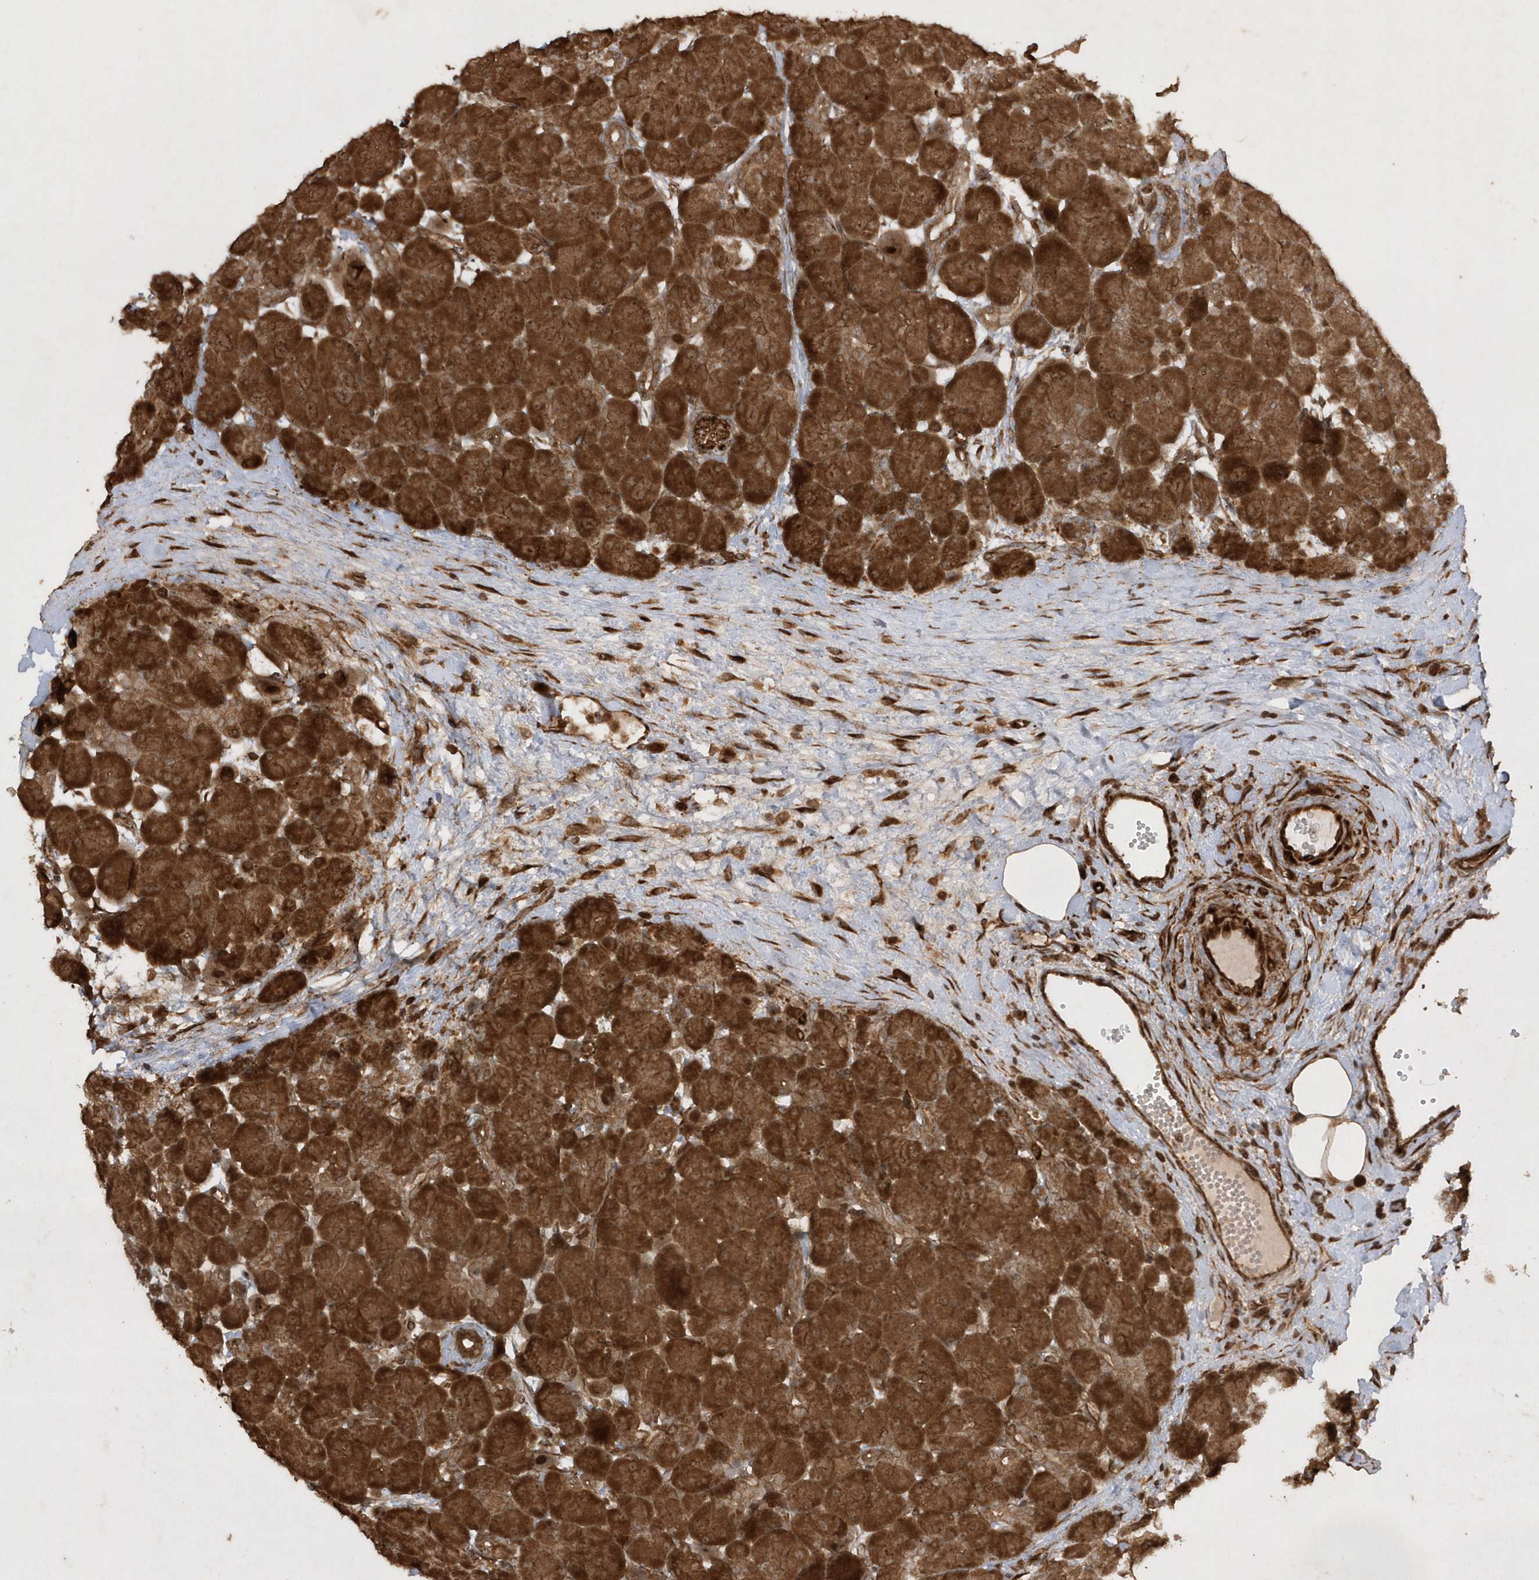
{"staining": {"intensity": "strong", "quantity": ">75%", "location": "cytoplasmic/membranous"}, "tissue": "pancreas", "cell_type": "Exocrine glandular cells", "image_type": "normal", "snomed": [{"axis": "morphology", "description": "Normal tissue, NOS"}, {"axis": "topography", "description": "Pancreas"}], "caption": "DAB (3,3'-diaminobenzidine) immunohistochemical staining of unremarkable human pancreas reveals strong cytoplasmic/membranous protein staining in about >75% of exocrine glandular cells. Using DAB (3,3'-diaminobenzidine) (brown) and hematoxylin (blue) stains, captured at high magnification using brightfield microscopy.", "gene": "AVPI1", "patient": {"sex": "male", "age": 66}}